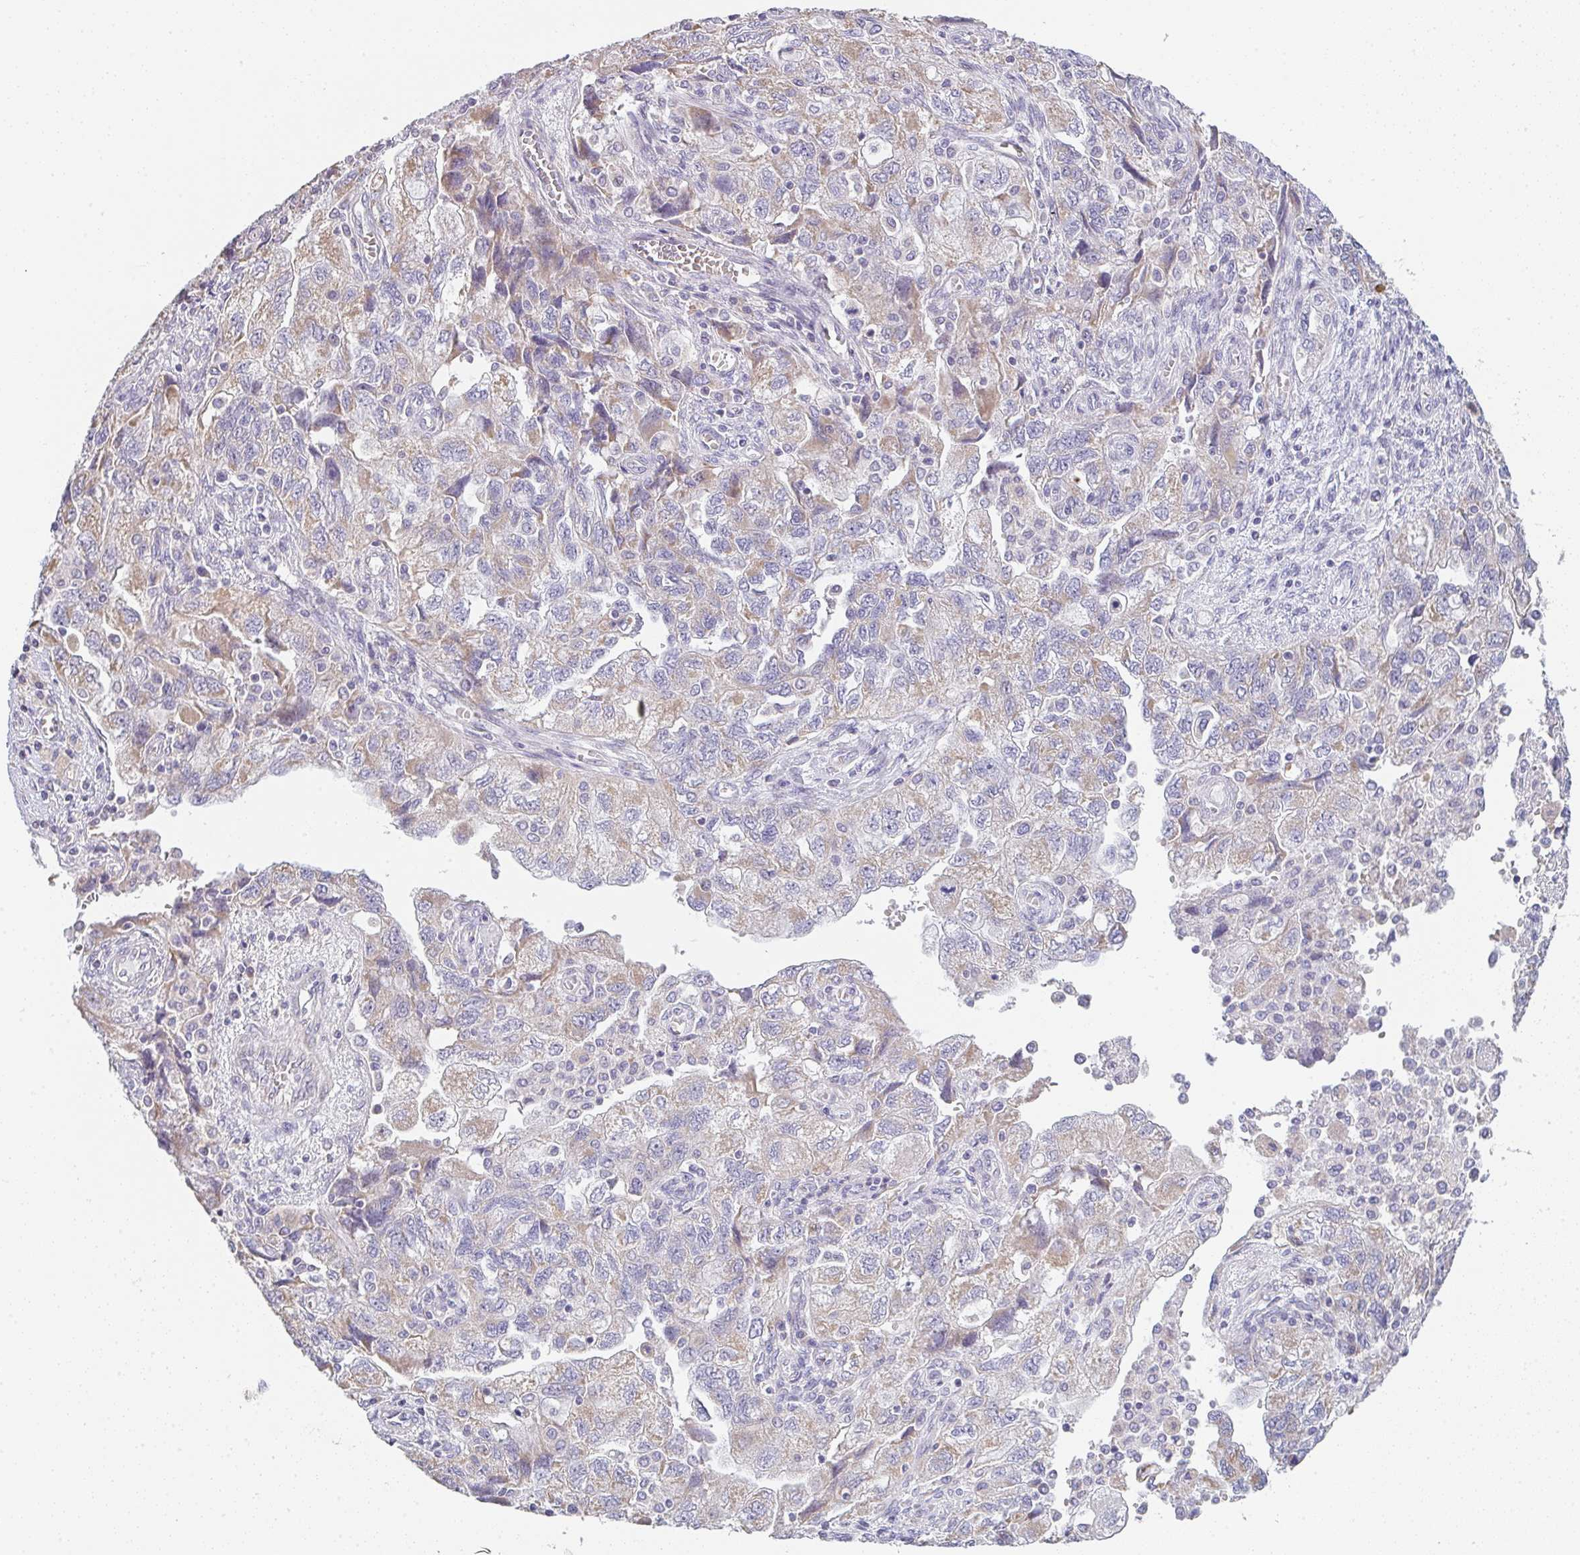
{"staining": {"intensity": "moderate", "quantity": ">75%", "location": "cytoplasmic/membranous"}, "tissue": "ovarian cancer", "cell_type": "Tumor cells", "image_type": "cancer", "snomed": [{"axis": "morphology", "description": "Carcinoma, NOS"}, {"axis": "morphology", "description": "Cystadenocarcinoma, serous, NOS"}, {"axis": "topography", "description": "Ovary"}], "caption": "This micrograph reveals immunohistochemistry (IHC) staining of ovarian cancer (serous cystadenocarcinoma), with medium moderate cytoplasmic/membranous positivity in about >75% of tumor cells.", "gene": "CACNA1S", "patient": {"sex": "female", "age": 69}}